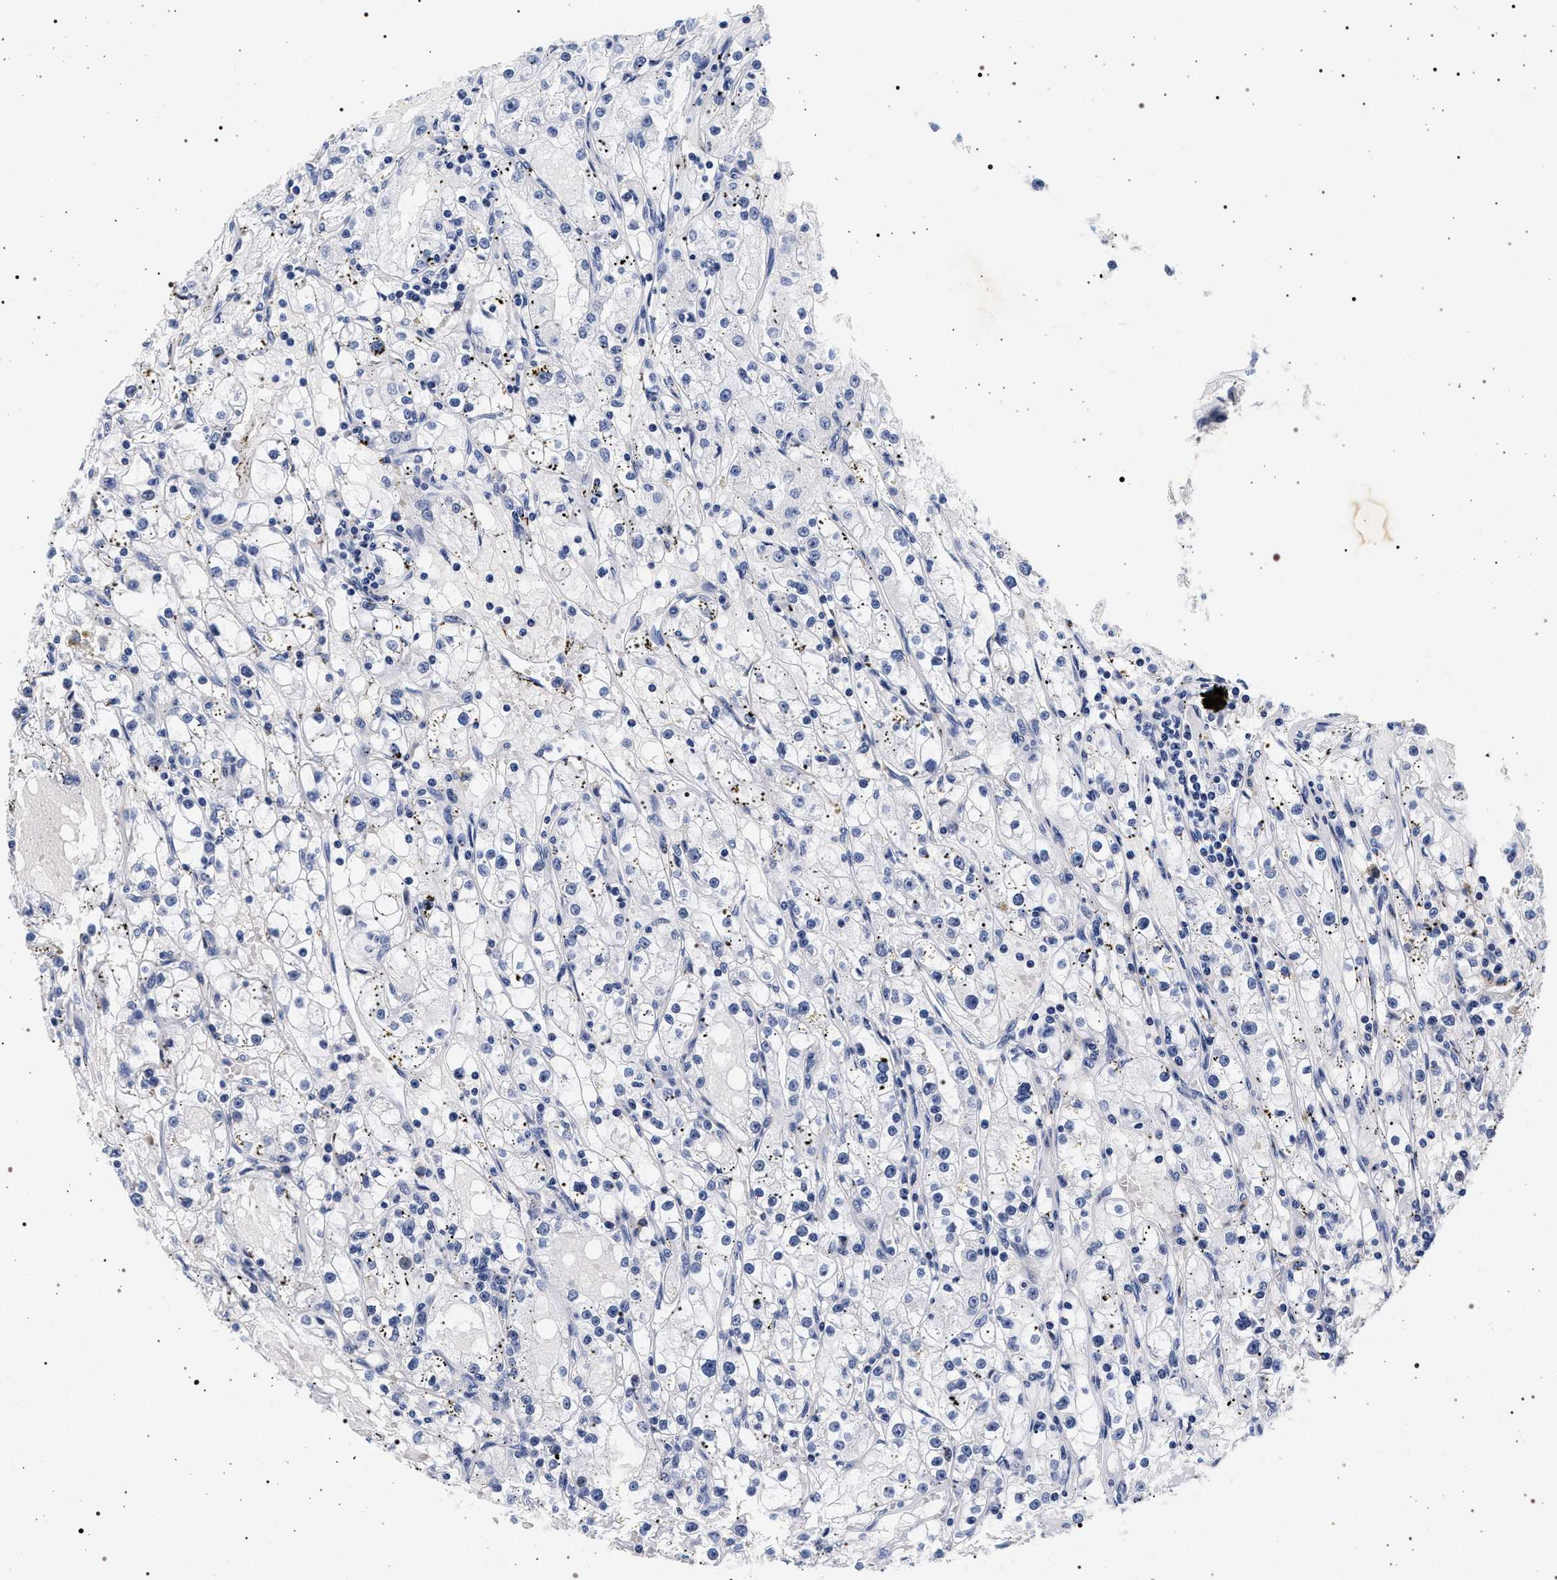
{"staining": {"intensity": "negative", "quantity": "none", "location": "none"}, "tissue": "renal cancer", "cell_type": "Tumor cells", "image_type": "cancer", "snomed": [{"axis": "morphology", "description": "Adenocarcinoma, NOS"}, {"axis": "topography", "description": "Kidney"}], "caption": "The photomicrograph displays no staining of tumor cells in renal cancer.", "gene": "SYN1", "patient": {"sex": "male", "age": 56}}